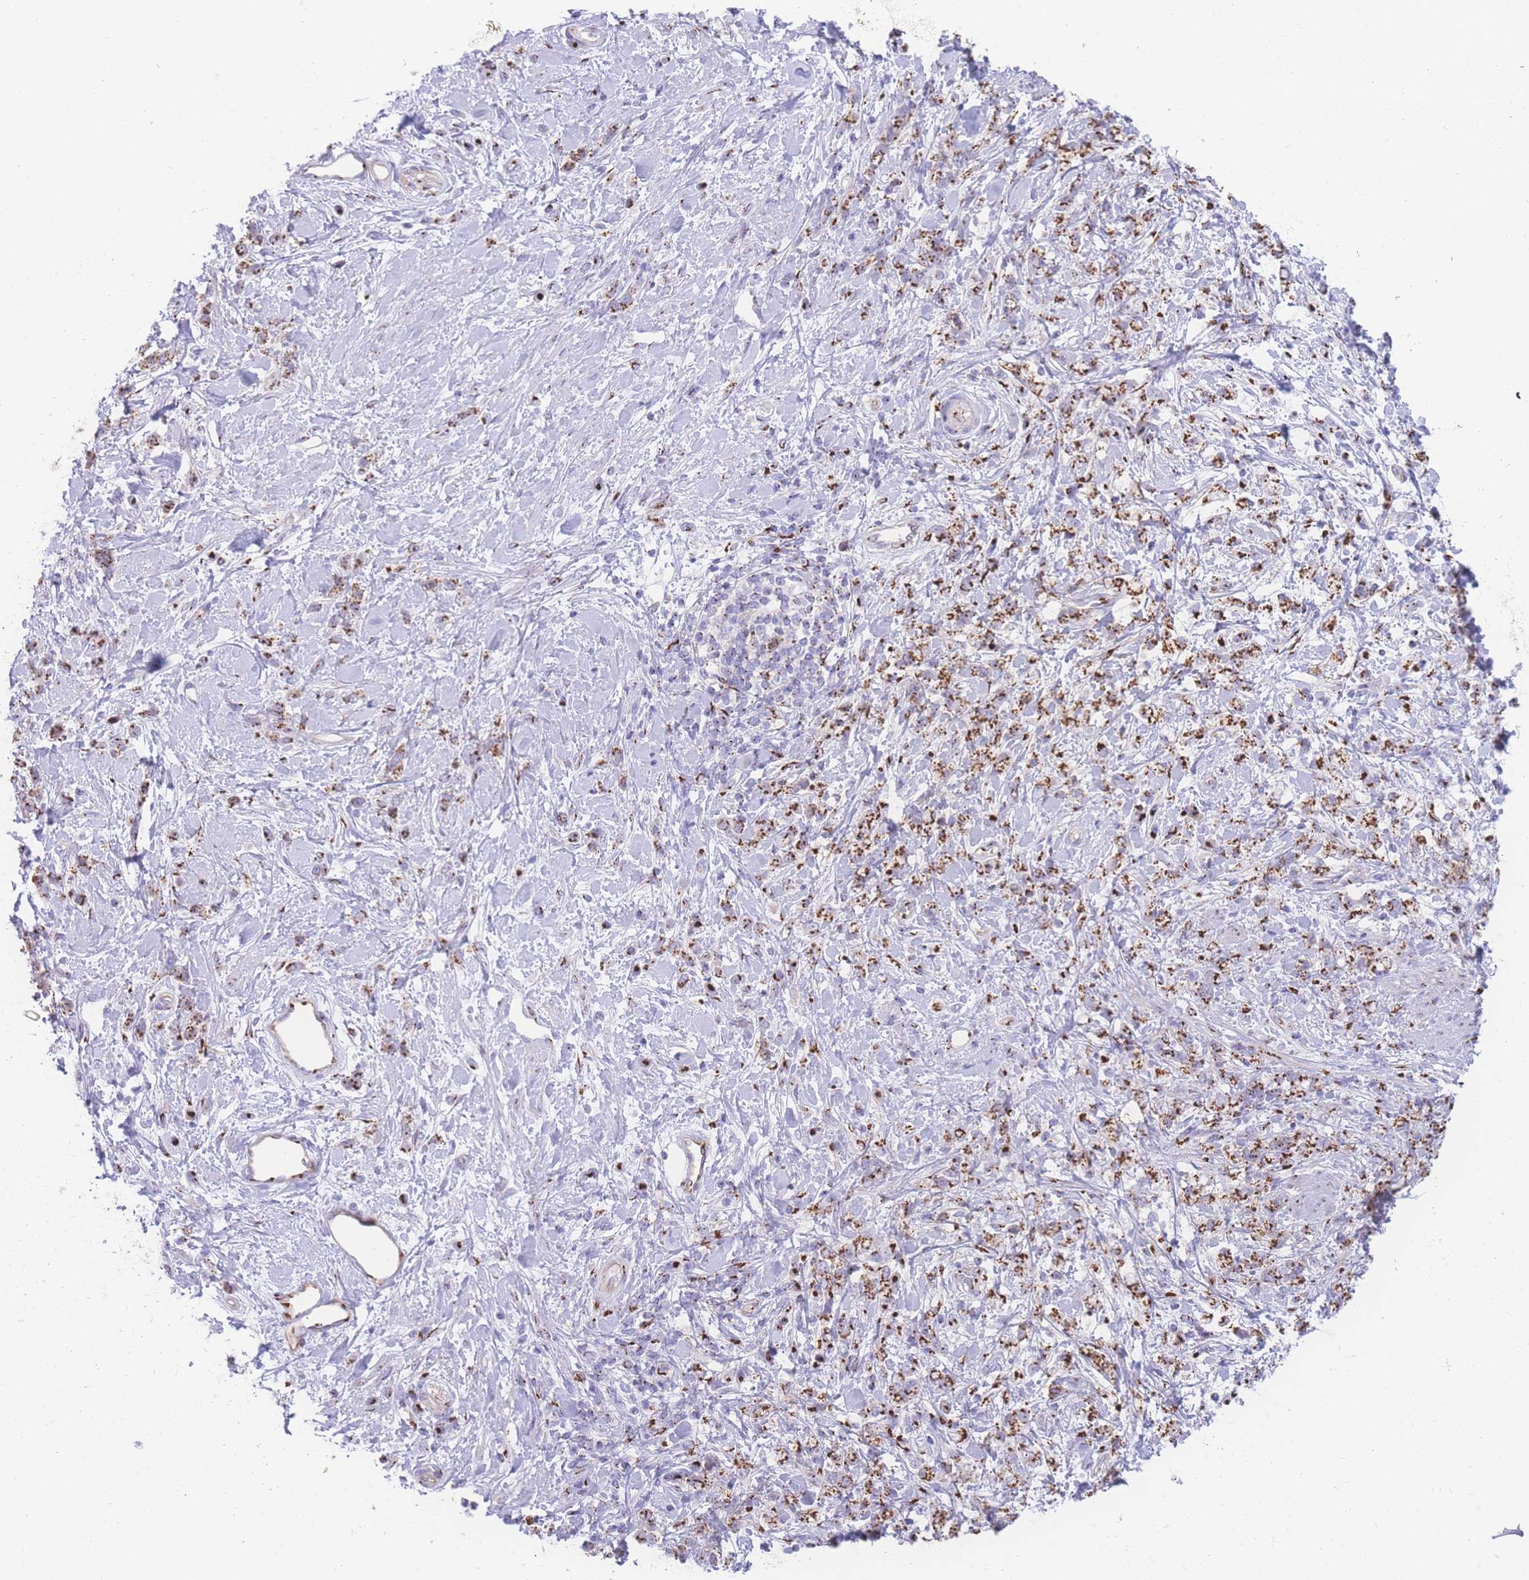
{"staining": {"intensity": "moderate", "quantity": ">75%", "location": "cytoplasmic/membranous"}, "tissue": "stomach cancer", "cell_type": "Tumor cells", "image_type": "cancer", "snomed": [{"axis": "morphology", "description": "Adenocarcinoma, NOS"}, {"axis": "topography", "description": "Stomach"}], "caption": "Human adenocarcinoma (stomach) stained for a protein (brown) demonstrates moderate cytoplasmic/membranous positive expression in approximately >75% of tumor cells.", "gene": "GOLM2", "patient": {"sex": "female", "age": 60}}